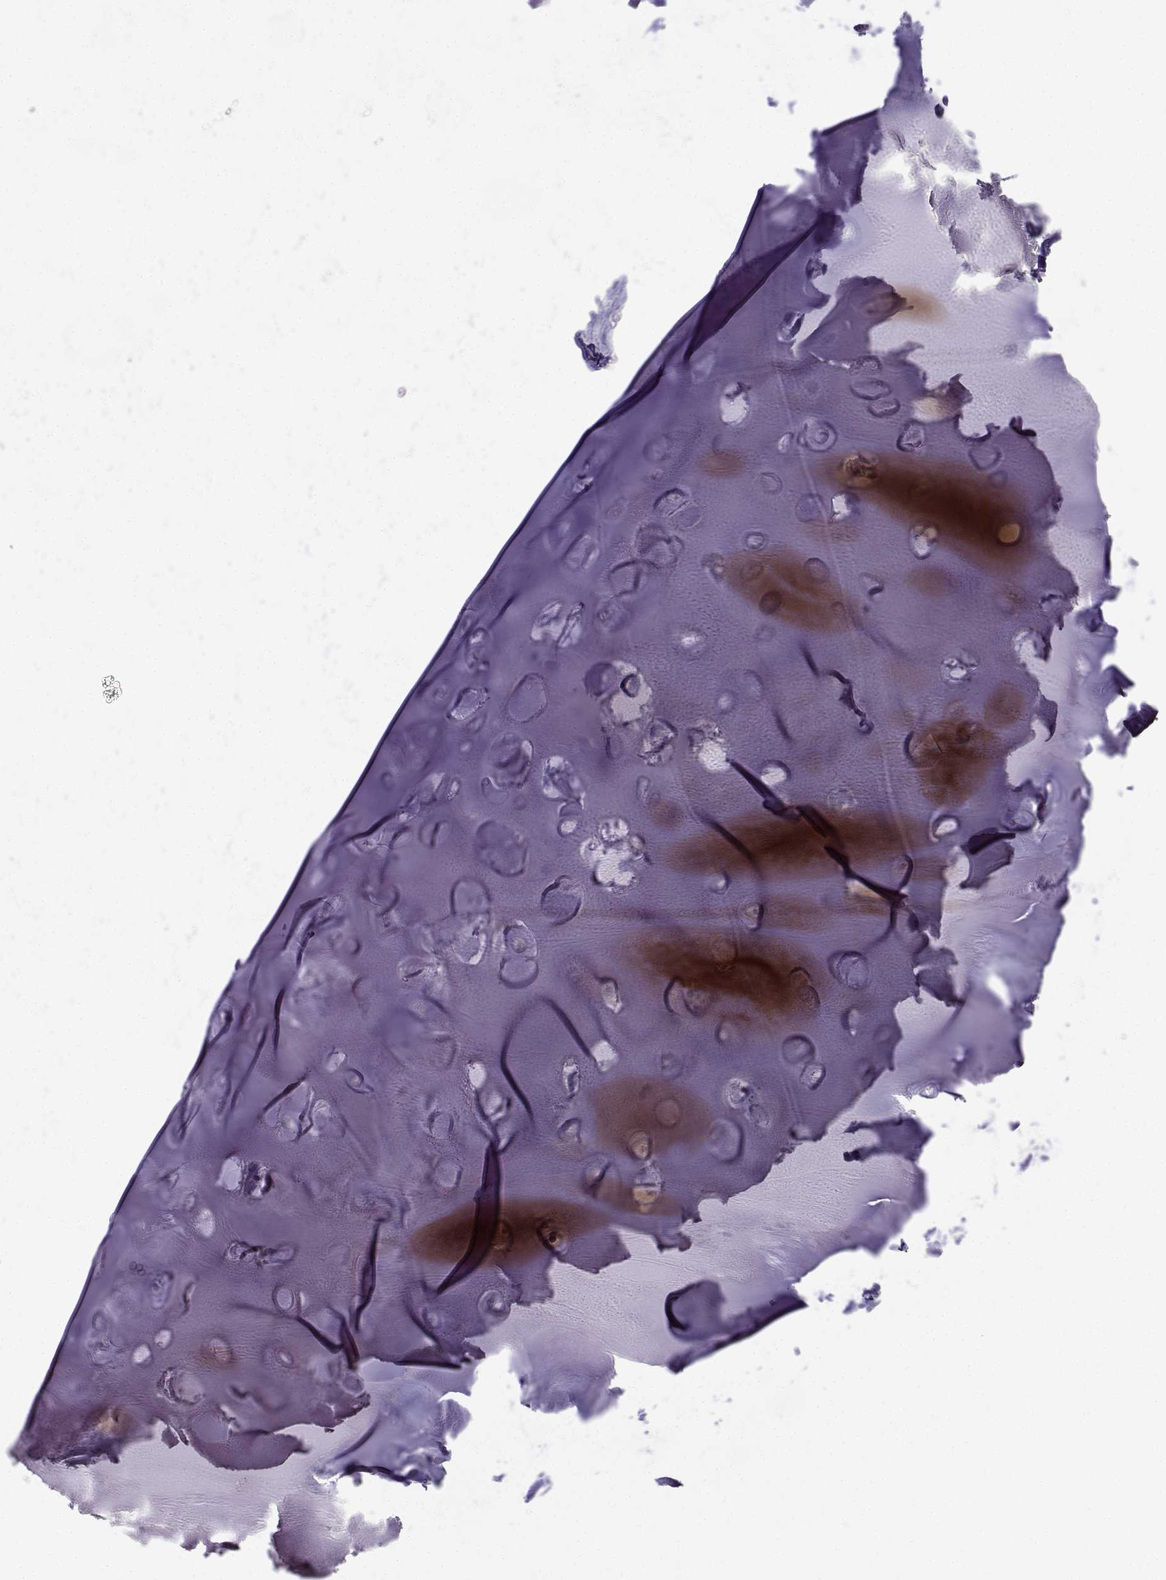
{"staining": {"intensity": "negative", "quantity": "none", "location": "none"}, "tissue": "adipose tissue", "cell_type": "Adipocytes", "image_type": "normal", "snomed": [{"axis": "morphology", "description": "Normal tissue, NOS"}, {"axis": "morphology", "description": "Squamous cell carcinoma, NOS"}, {"axis": "topography", "description": "Cartilage tissue"}, {"axis": "topography", "description": "Lung"}], "caption": "DAB immunohistochemical staining of unremarkable adipose tissue exhibits no significant positivity in adipocytes. (DAB IHC visualized using brightfield microscopy, high magnification).", "gene": "SLC18A2", "patient": {"sex": "male", "age": 66}}